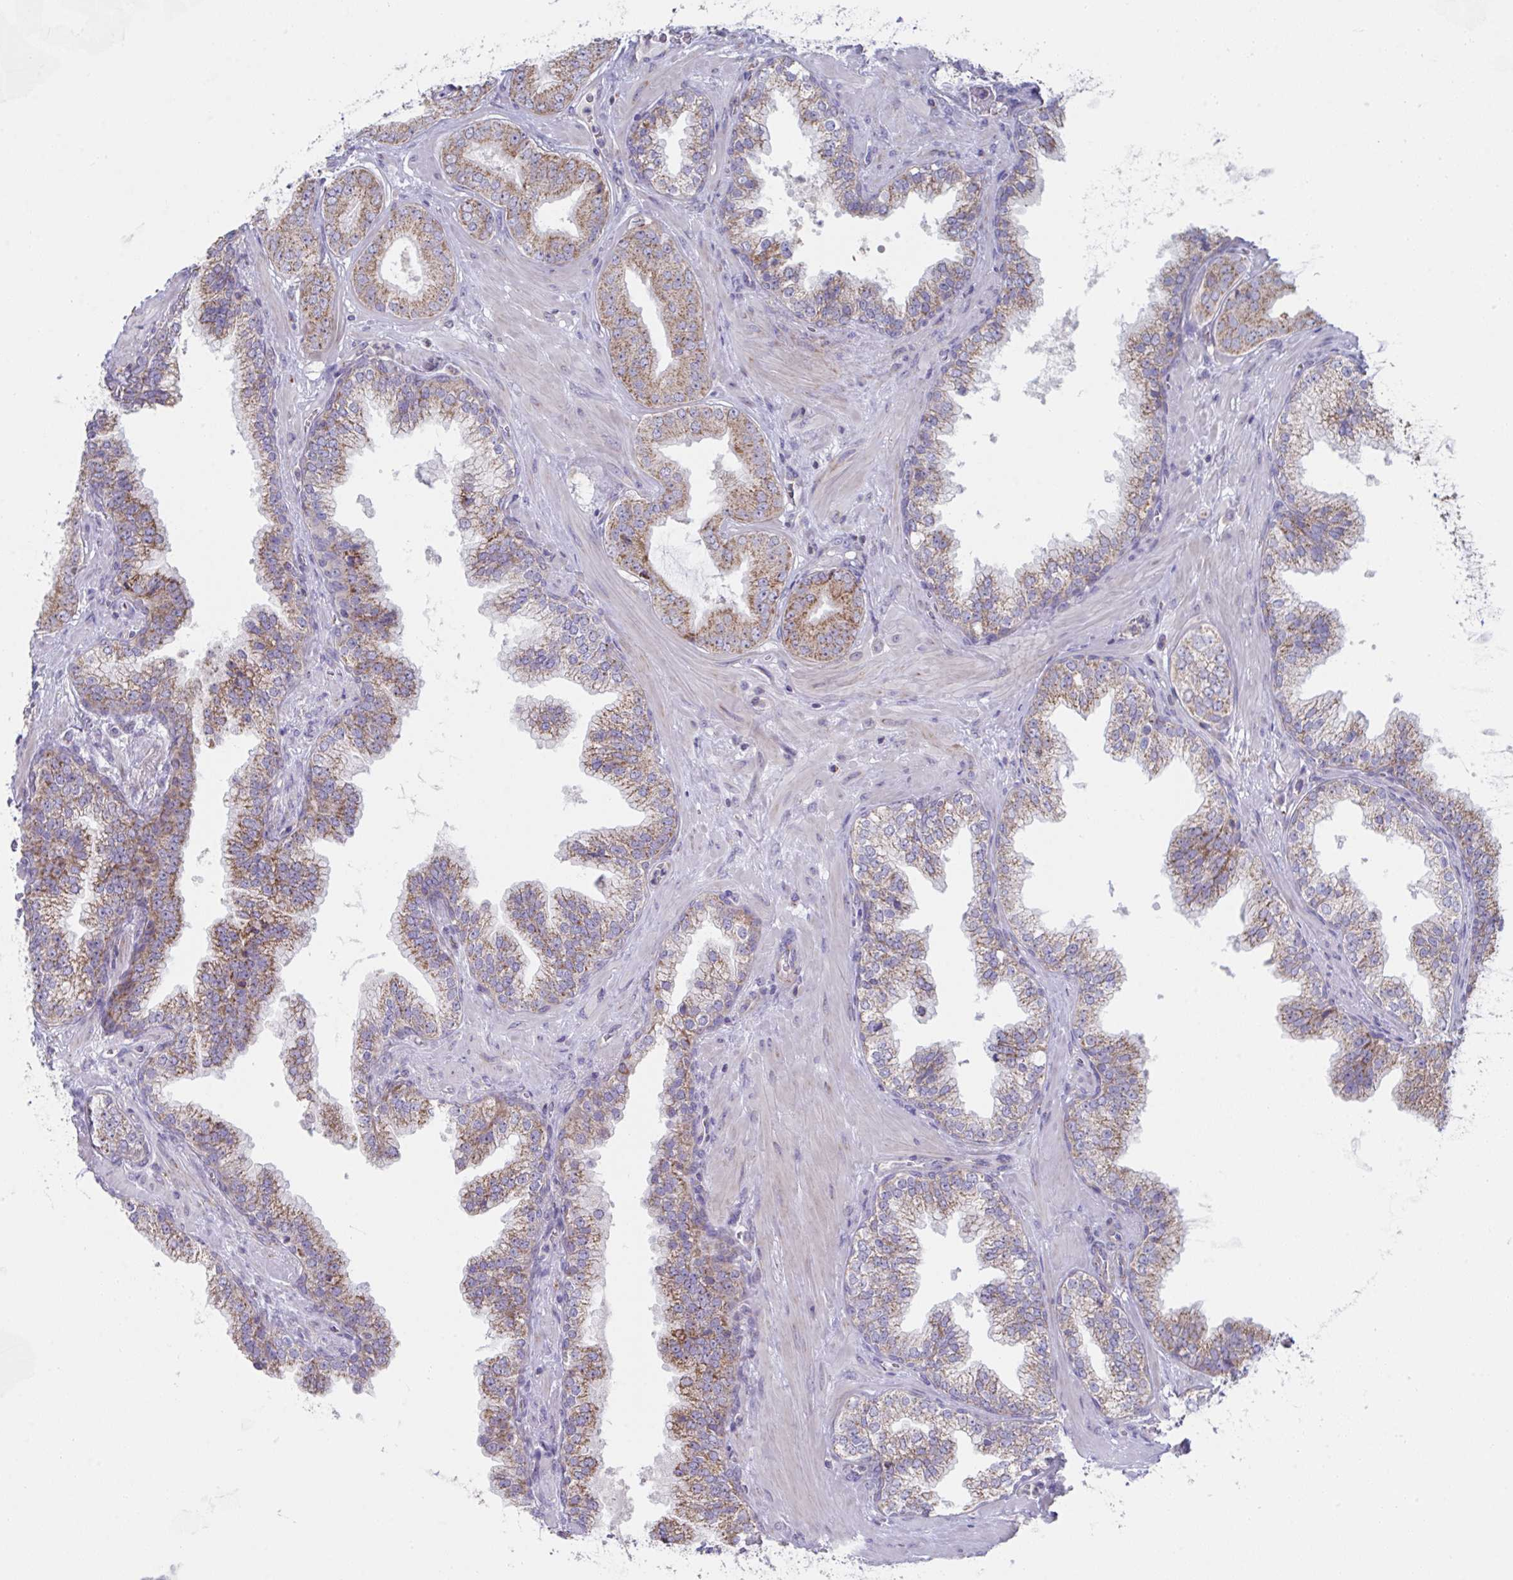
{"staining": {"intensity": "moderate", "quantity": ">75%", "location": "cytoplasmic/membranous"}, "tissue": "prostate cancer", "cell_type": "Tumor cells", "image_type": "cancer", "snomed": [{"axis": "morphology", "description": "Adenocarcinoma, High grade"}, {"axis": "topography", "description": "Prostate"}], "caption": "High-magnification brightfield microscopy of prostate cancer (high-grade adenocarcinoma) stained with DAB (brown) and counterstained with hematoxylin (blue). tumor cells exhibit moderate cytoplasmic/membranous staining is present in approximately>75% of cells.", "gene": "NDUFA7", "patient": {"sex": "male", "age": 65}}